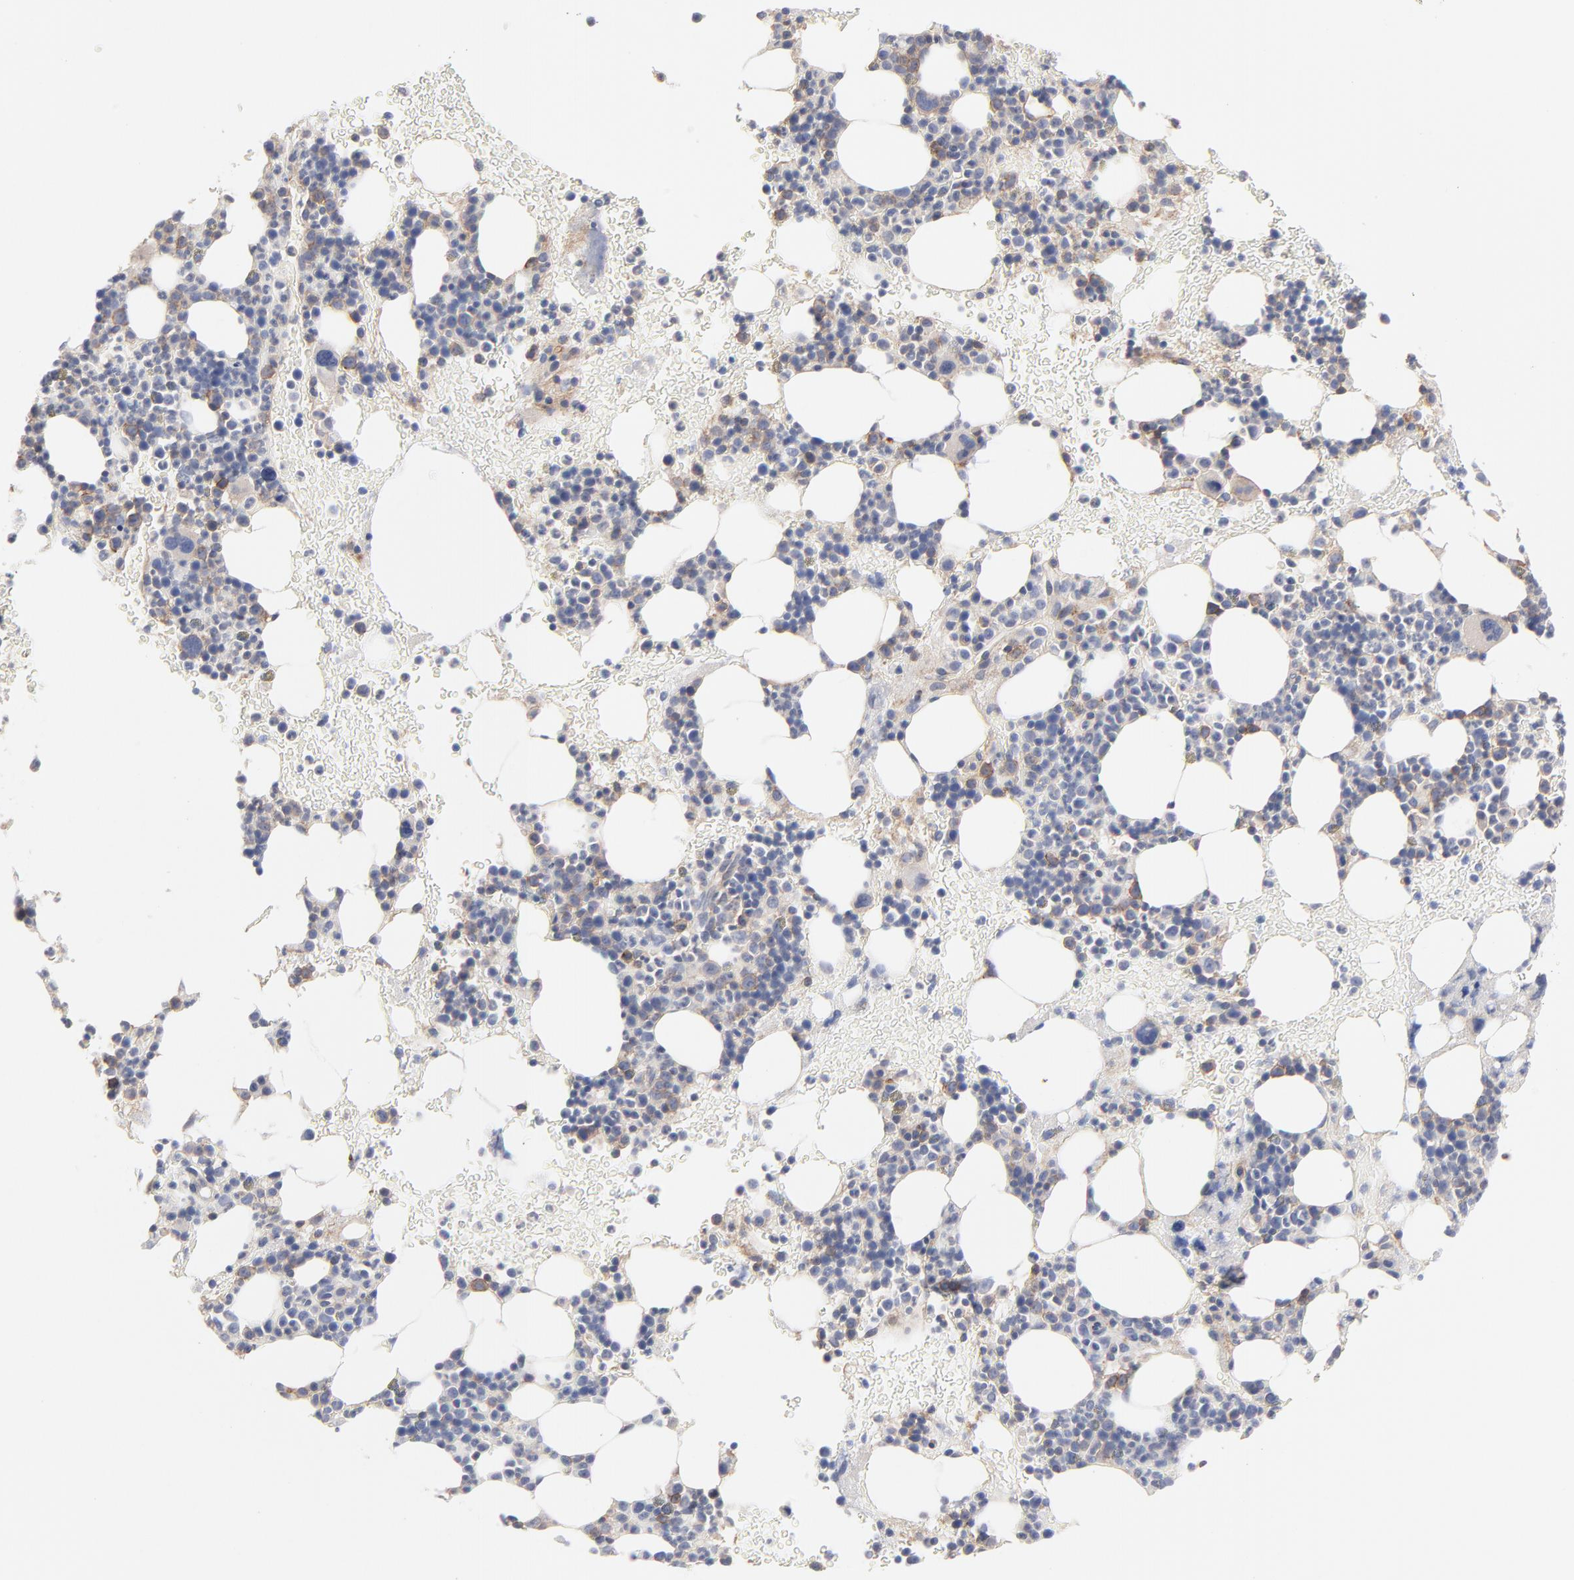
{"staining": {"intensity": "moderate", "quantity": "<25%", "location": "cytoplasmic/membranous"}, "tissue": "bone marrow", "cell_type": "Hematopoietic cells", "image_type": "normal", "snomed": [{"axis": "morphology", "description": "Normal tissue, NOS"}, {"axis": "topography", "description": "Bone marrow"}], "caption": "A histopathology image of bone marrow stained for a protein demonstrates moderate cytoplasmic/membranous brown staining in hematopoietic cells. (Stains: DAB (3,3'-diaminobenzidine) in brown, nuclei in blue, Microscopy: brightfield microscopy at high magnification).", "gene": "SLC16A1", "patient": {"sex": "male", "age": 17}}